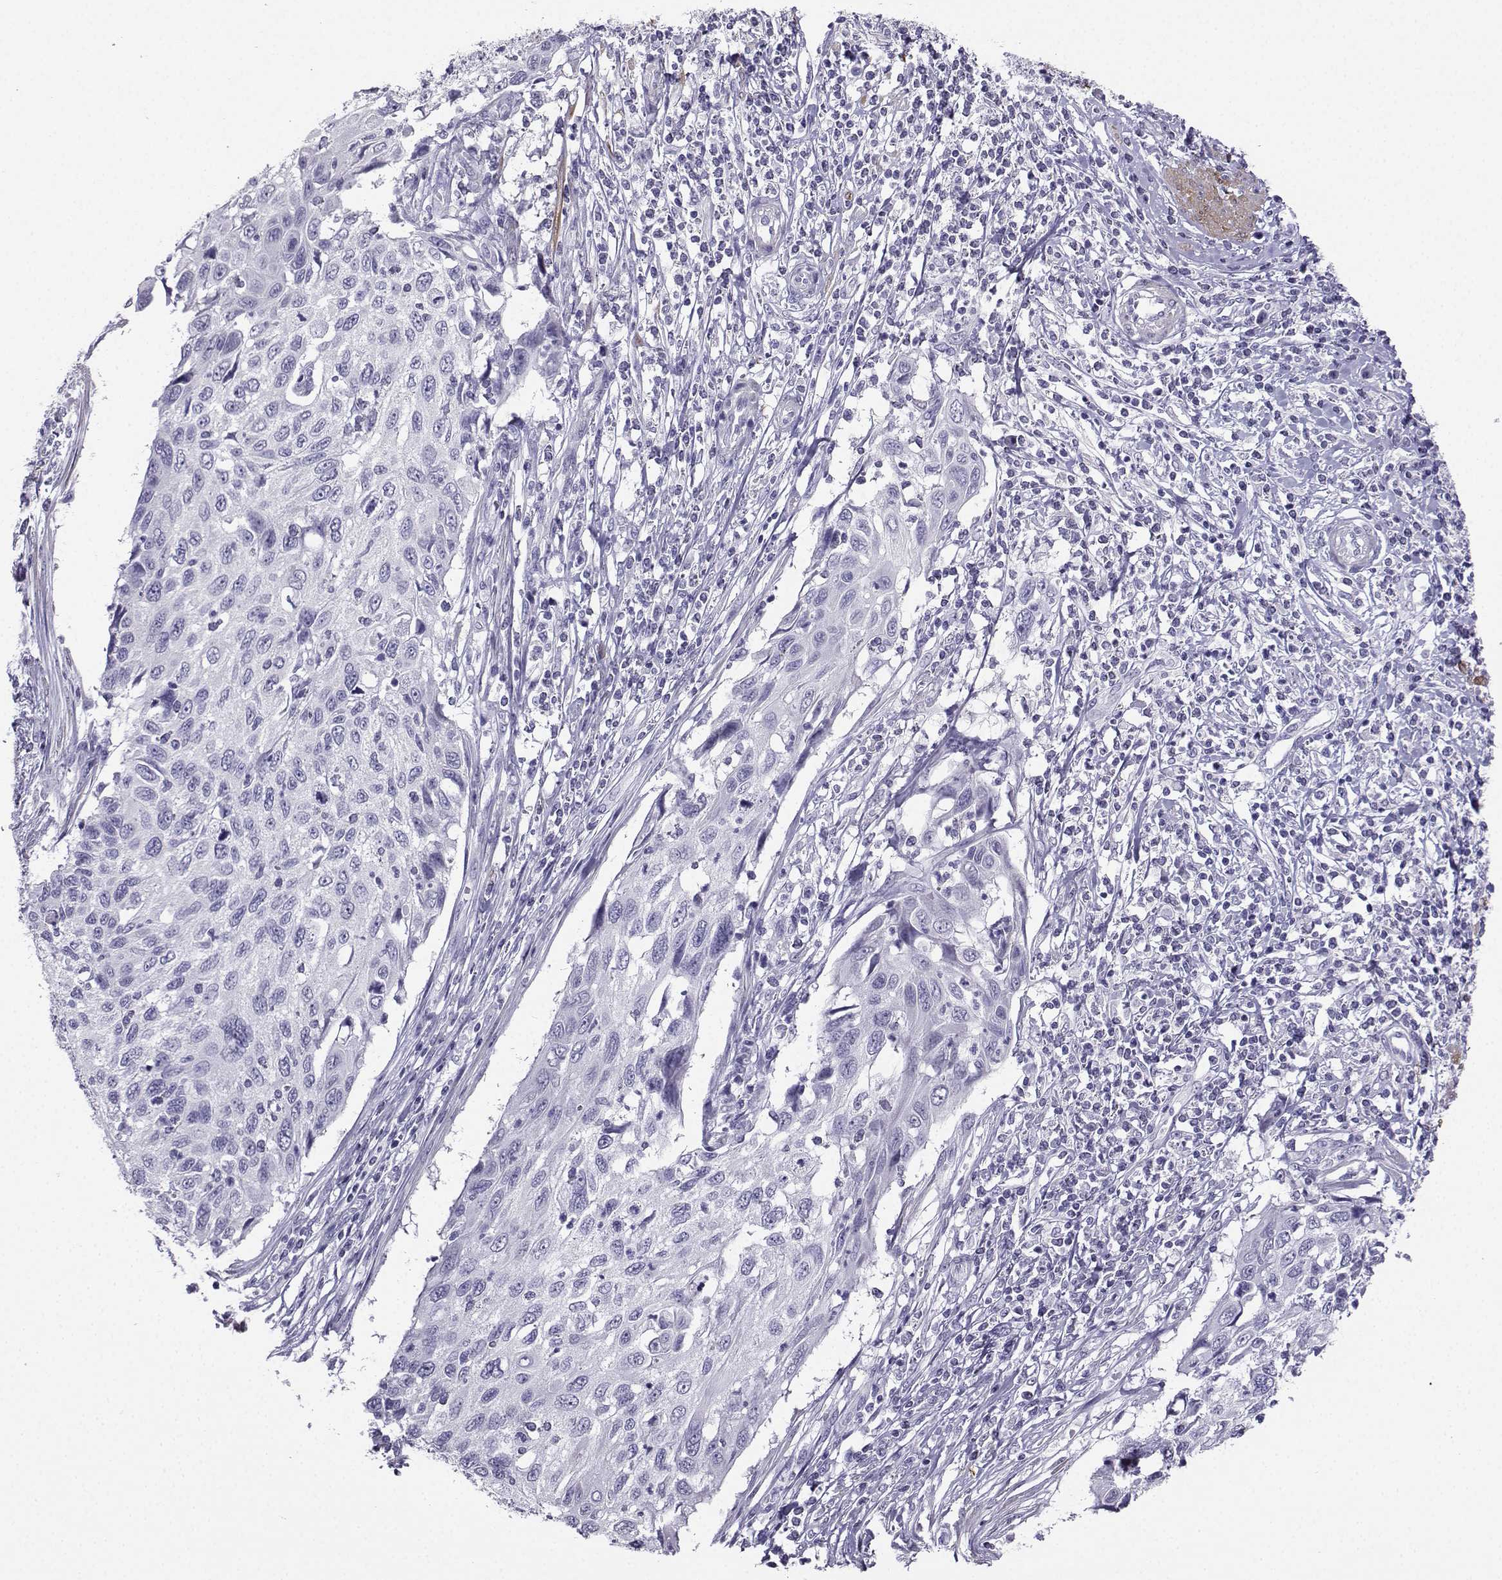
{"staining": {"intensity": "negative", "quantity": "none", "location": "none"}, "tissue": "cervical cancer", "cell_type": "Tumor cells", "image_type": "cancer", "snomed": [{"axis": "morphology", "description": "Squamous cell carcinoma, NOS"}, {"axis": "topography", "description": "Cervix"}], "caption": "Immunohistochemical staining of human cervical squamous cell carcinoma shows no significant positivity in tumor cells.", "gene": "KIF17", "patient": {"sex": "female", "age": 70}}